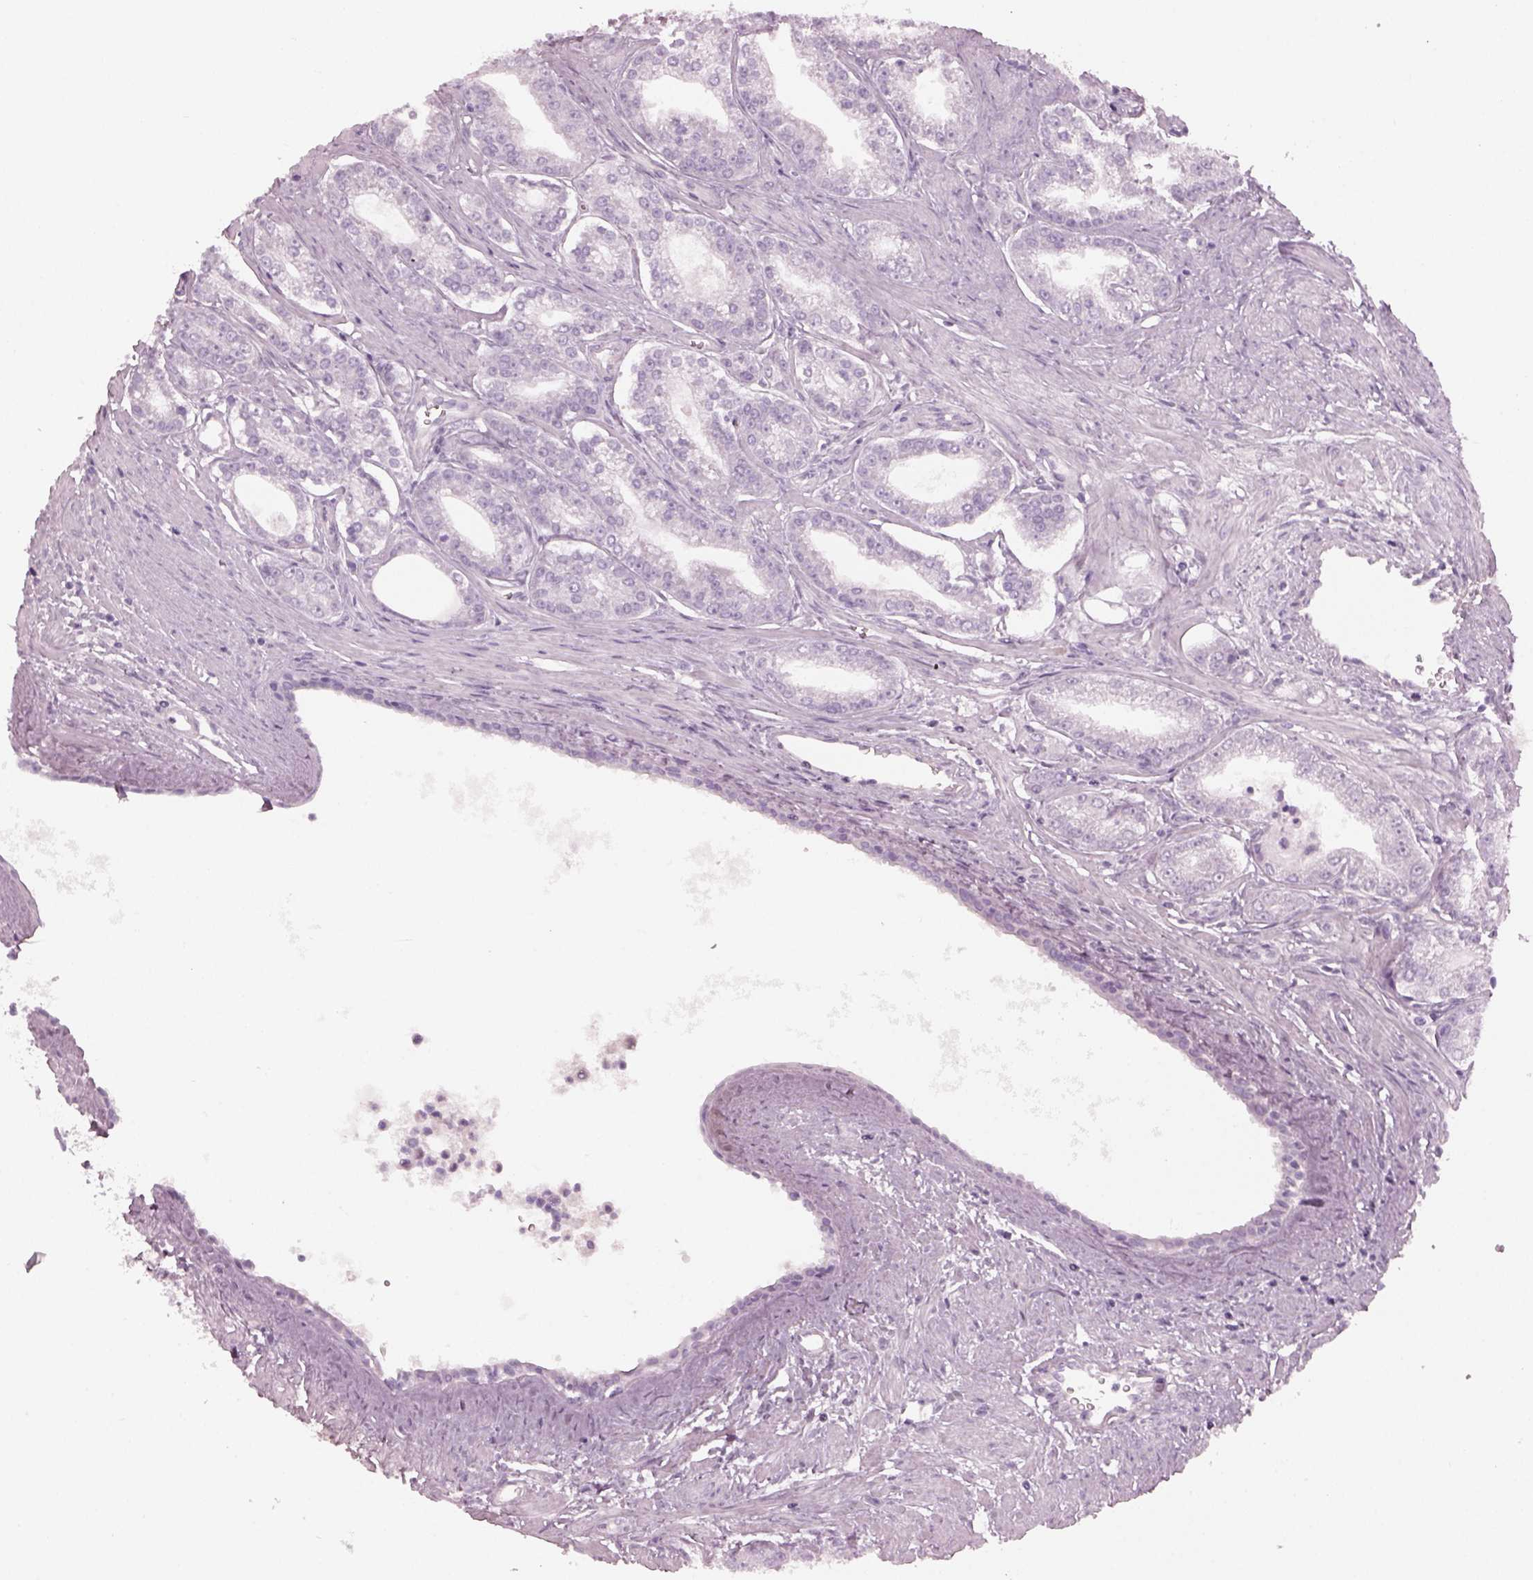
{"staining": {"intensity": "negative", "quantity": "none", "location": "none"}, "tissue": "prostate cancer", "cell_type": "Tumor cells", "image_type": "cancer", "snomed": [{"axis": "morphology", "description": "Adenocarcinoma, NOS"}, {"axis": "topography", "description": "Prostate"}], "caption": "High magnification brightfield microscopy of prostate cancer stained with DAB (brown) and counterstained with hematoxylin (blue): tumor cells show no significant staining.", "gene": "PDC", "patient": {"sex": "male", "age": 71}}